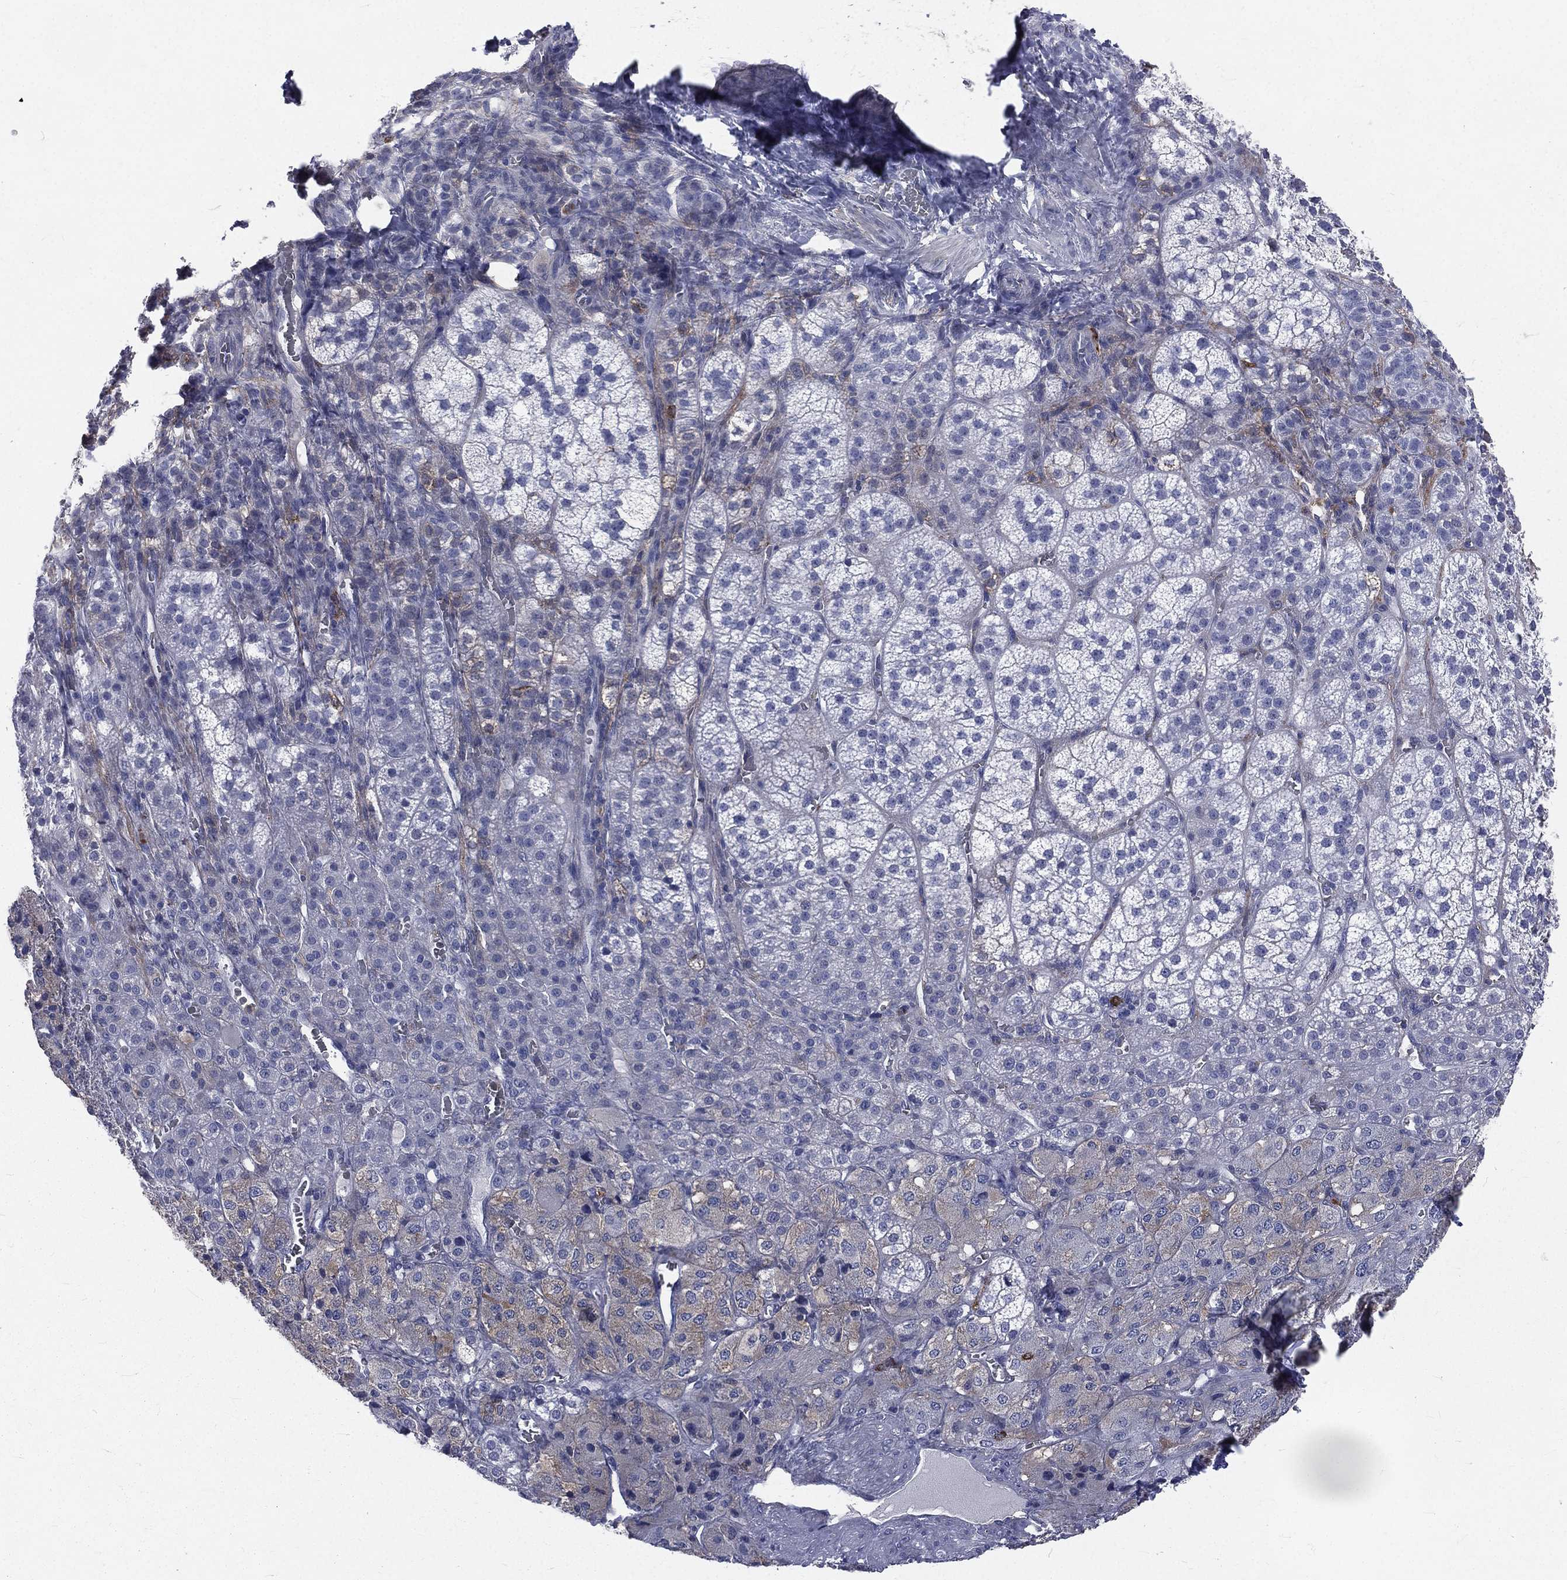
{"staining": {"intensity": "negative", "quantity": "none", "location": "none"}, "tissue": "adrenal gland", "cell_type": "Glandular cells", "image_type": "normal", "snomed": [{"axis": "morphology", "description": "Normal tissue, NOS"}, {"axis": "topography", "description": "Adrenal gland"}], "caption": "Adrenal gland was stained to show a protein in brown. There is no significant positivity in glandular cells. (Immunohistochemistry (ihc), brightfield microscopy, high magnification).", "gene": "BASP1", "patient": {"sex": "female", "age": 60}}